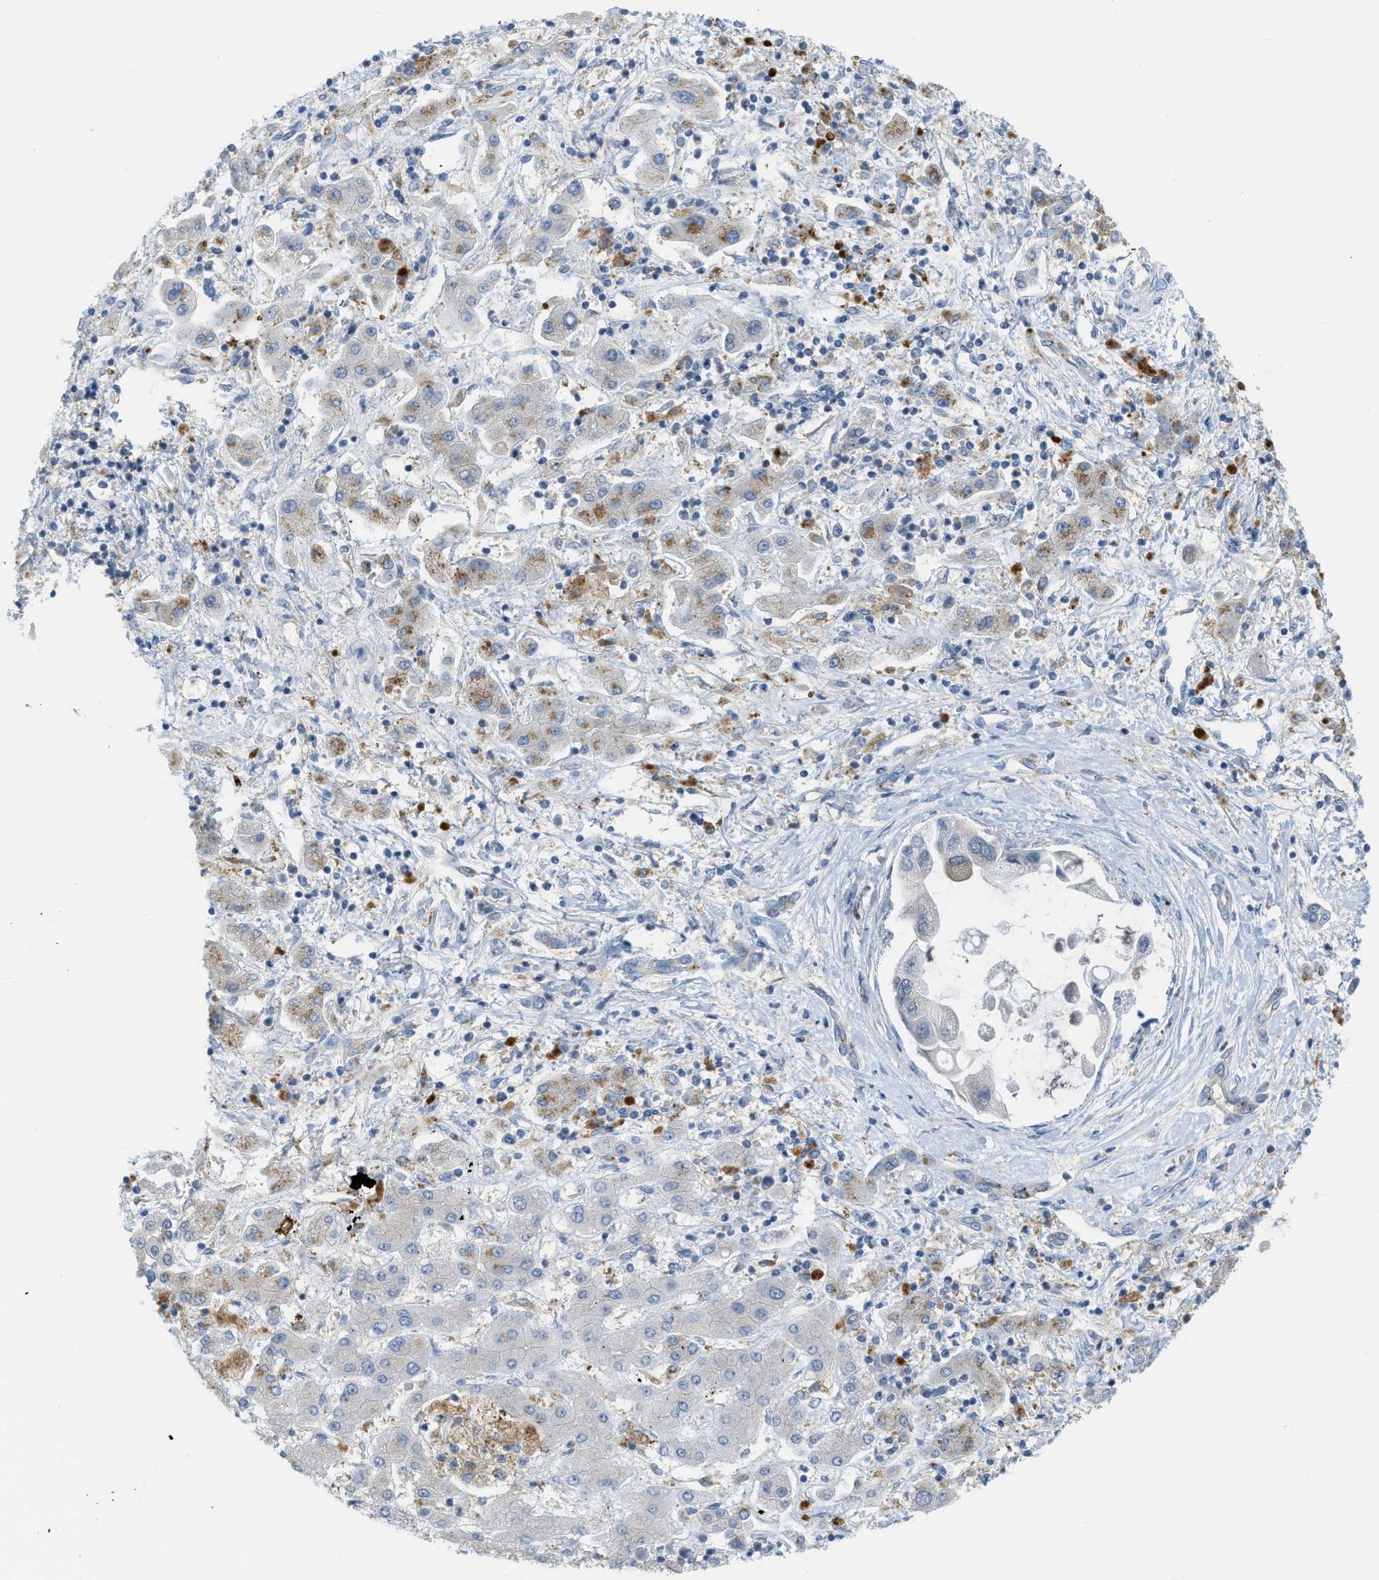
{"staining": {"intensity": "weak", "quantity": "<25%", "location": "cytoplasmic/membranous"}, "tissue": "liver cancer", "cell_type": "Tumor cells", "image_type": "cancer", "snomed": [{"axis": "morphology", "description": "Cholangiocarcinoma"}, {"axis": "topography", "description": "Liver"}], "caption": "DAB immunohistochemical staining of liver cholangiocarcinoma displays no significant positivity in tumor cells.", "gene": "CSTB", "patient": {"sex": "male", "age": 50}}